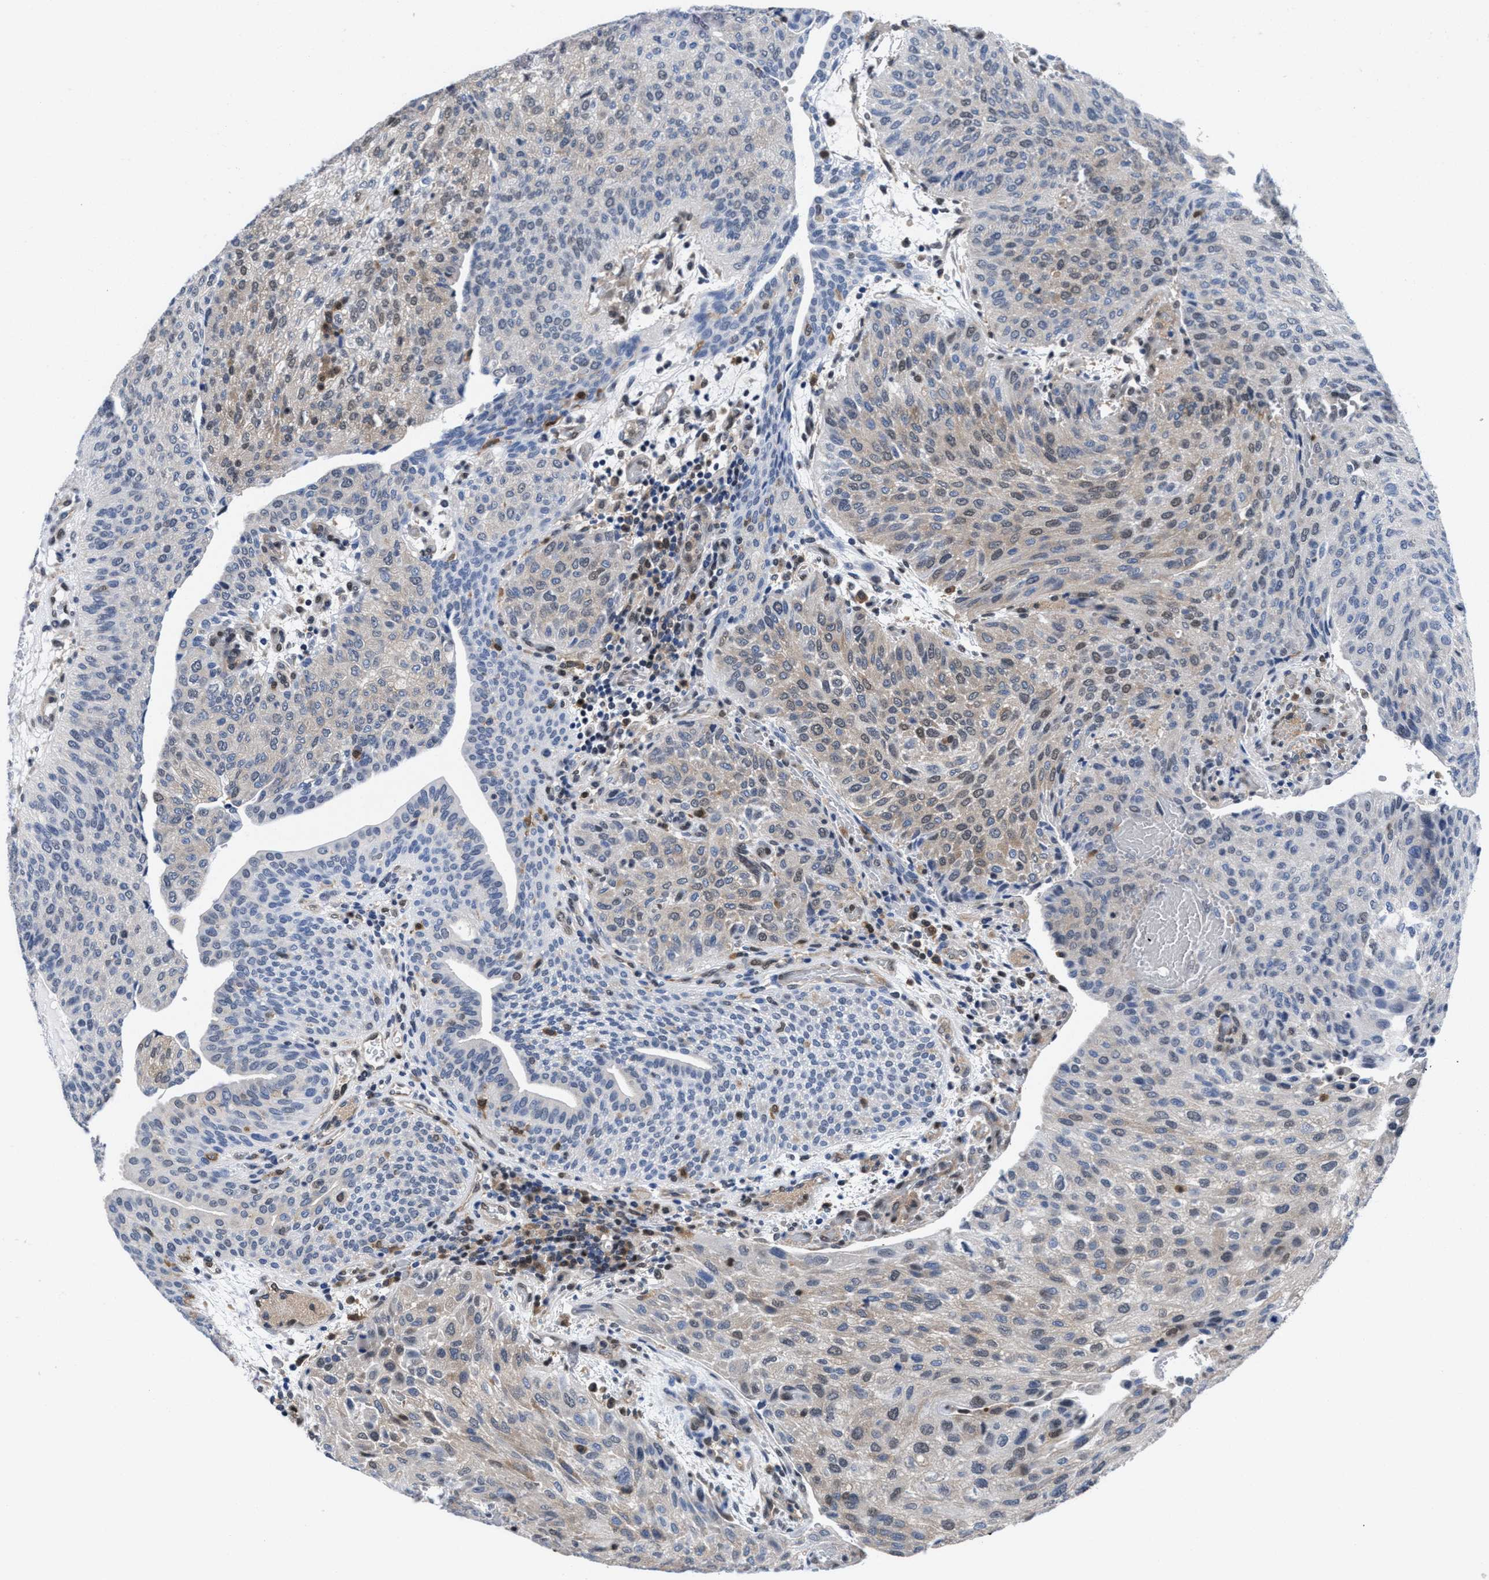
{"staining": {"intensity": "weak", "quantity": "<25%", "location": "cytoplasmic/membranous,nuclear"}, "tissue": "urothelial cancer", "cell_type": "Tumor cells", "image_type": "cancer", "snomed": [{"axis": "morphology", "description": "Urothelial carcinoma, Low grade"}, {"axis": "morphology", "description": "Urothelial carcinoma, High grade"}, {"axis": "topography", "description": "Urinary bladder"}], "caption": "Micrograph shows no significant protein staining in tumor cells of urothelial cancer. (Immunohistochemistry, brightfield microscopy, high magnification).", "gene": "ACLY", "patient": {"sex": "male", "age": 35}}